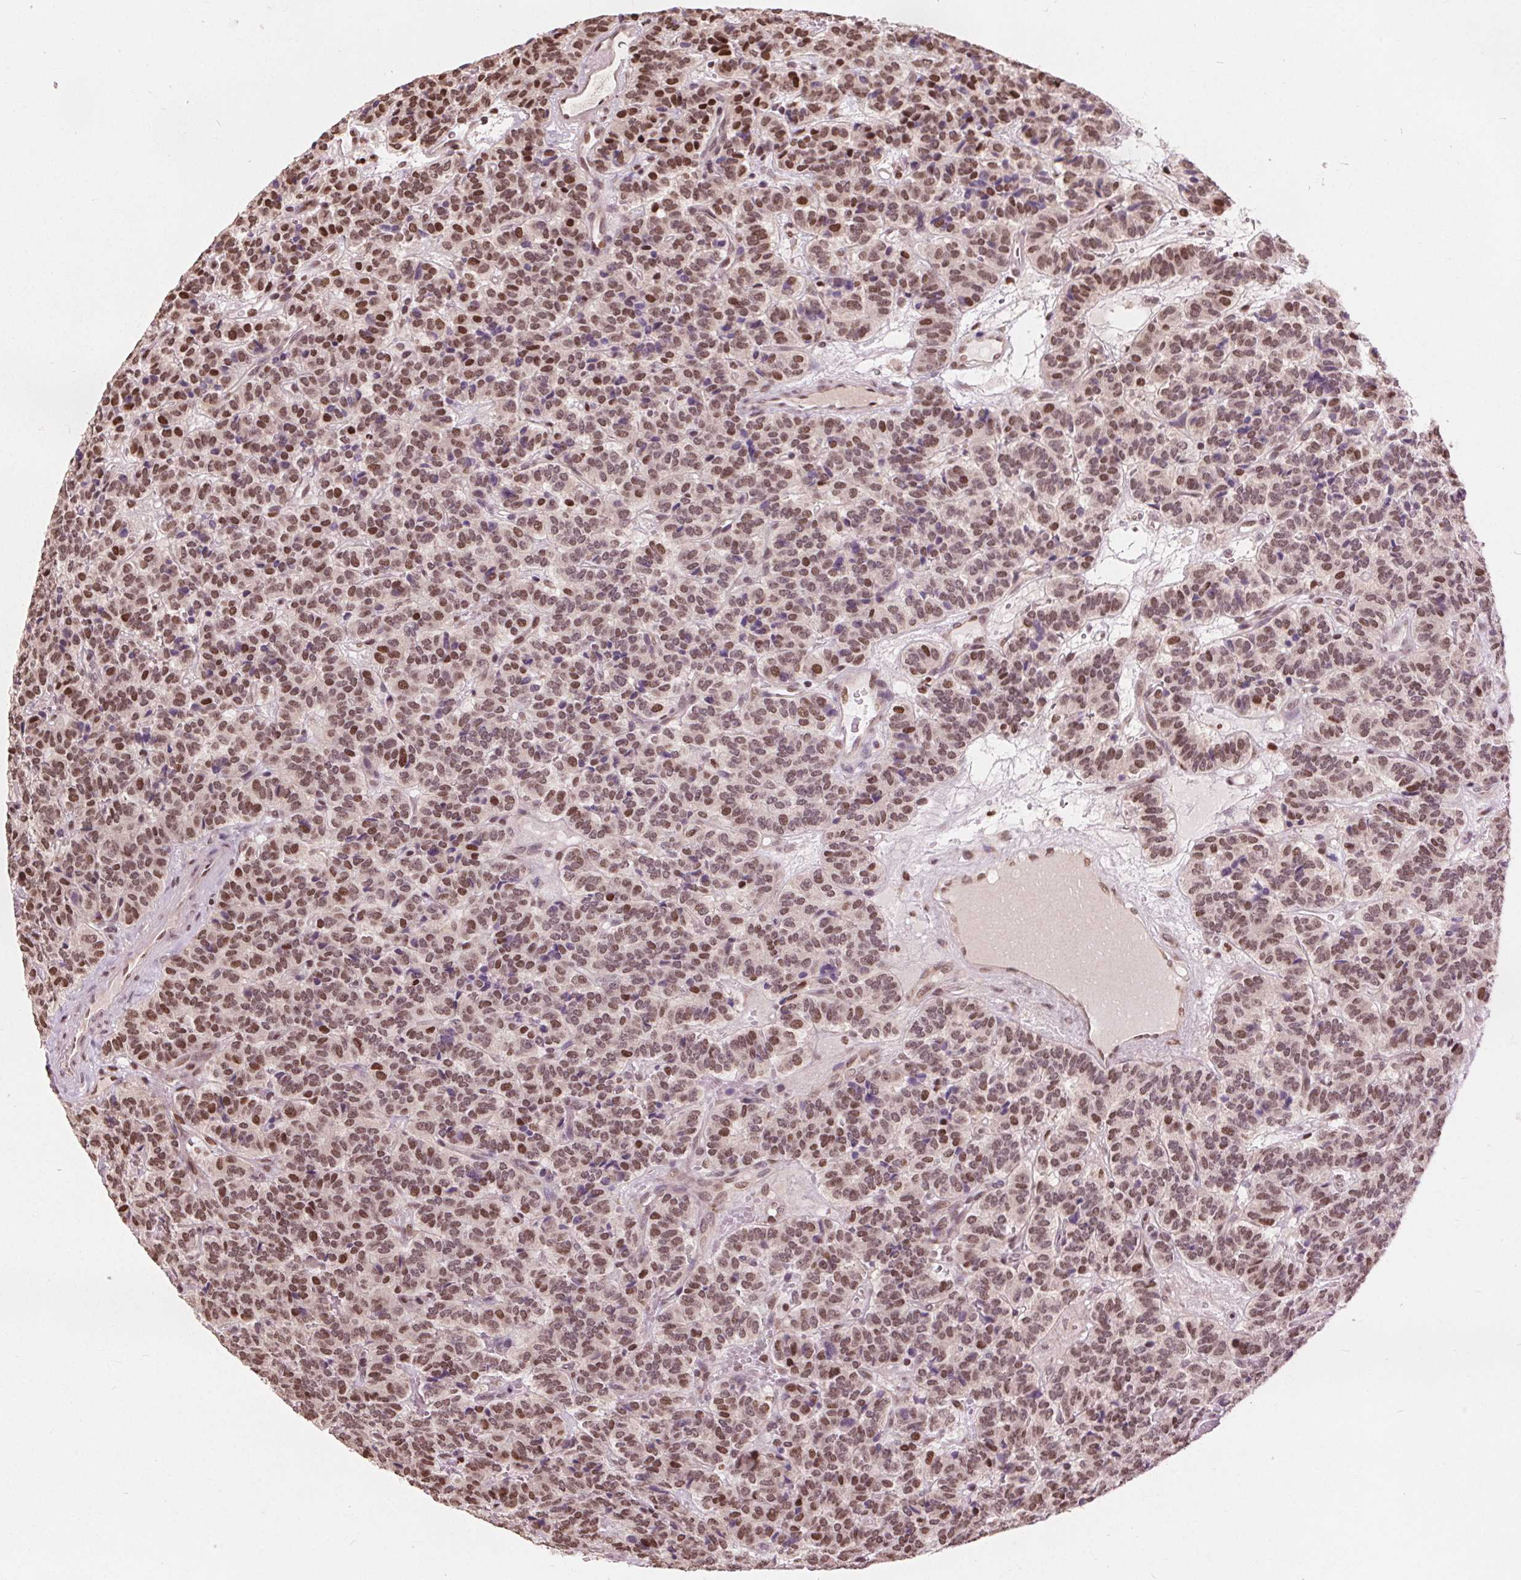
{"staining": {"intensity": "moderate", "quantity": ">75%", "location": "nuclear"}, "tissue": "carcinoid", "cell_type": "Tumor cells", "image_type": "cancer", "snomed": [{"axis": "morphology", "description": "Carcinoid, malignant, NOS"}, {"axis": "topography", "description": "Pancreas"}], "caption": "Carcinoid tissue shows moderate nuclear staining in approximately >75% of tumor cells (DAB (3,3'-diaminobenzidine) = brown stain, brightfield microscopy at high magnification).", "gene": "ISLR2", "patient": {"sex": "male", "age": 36}}